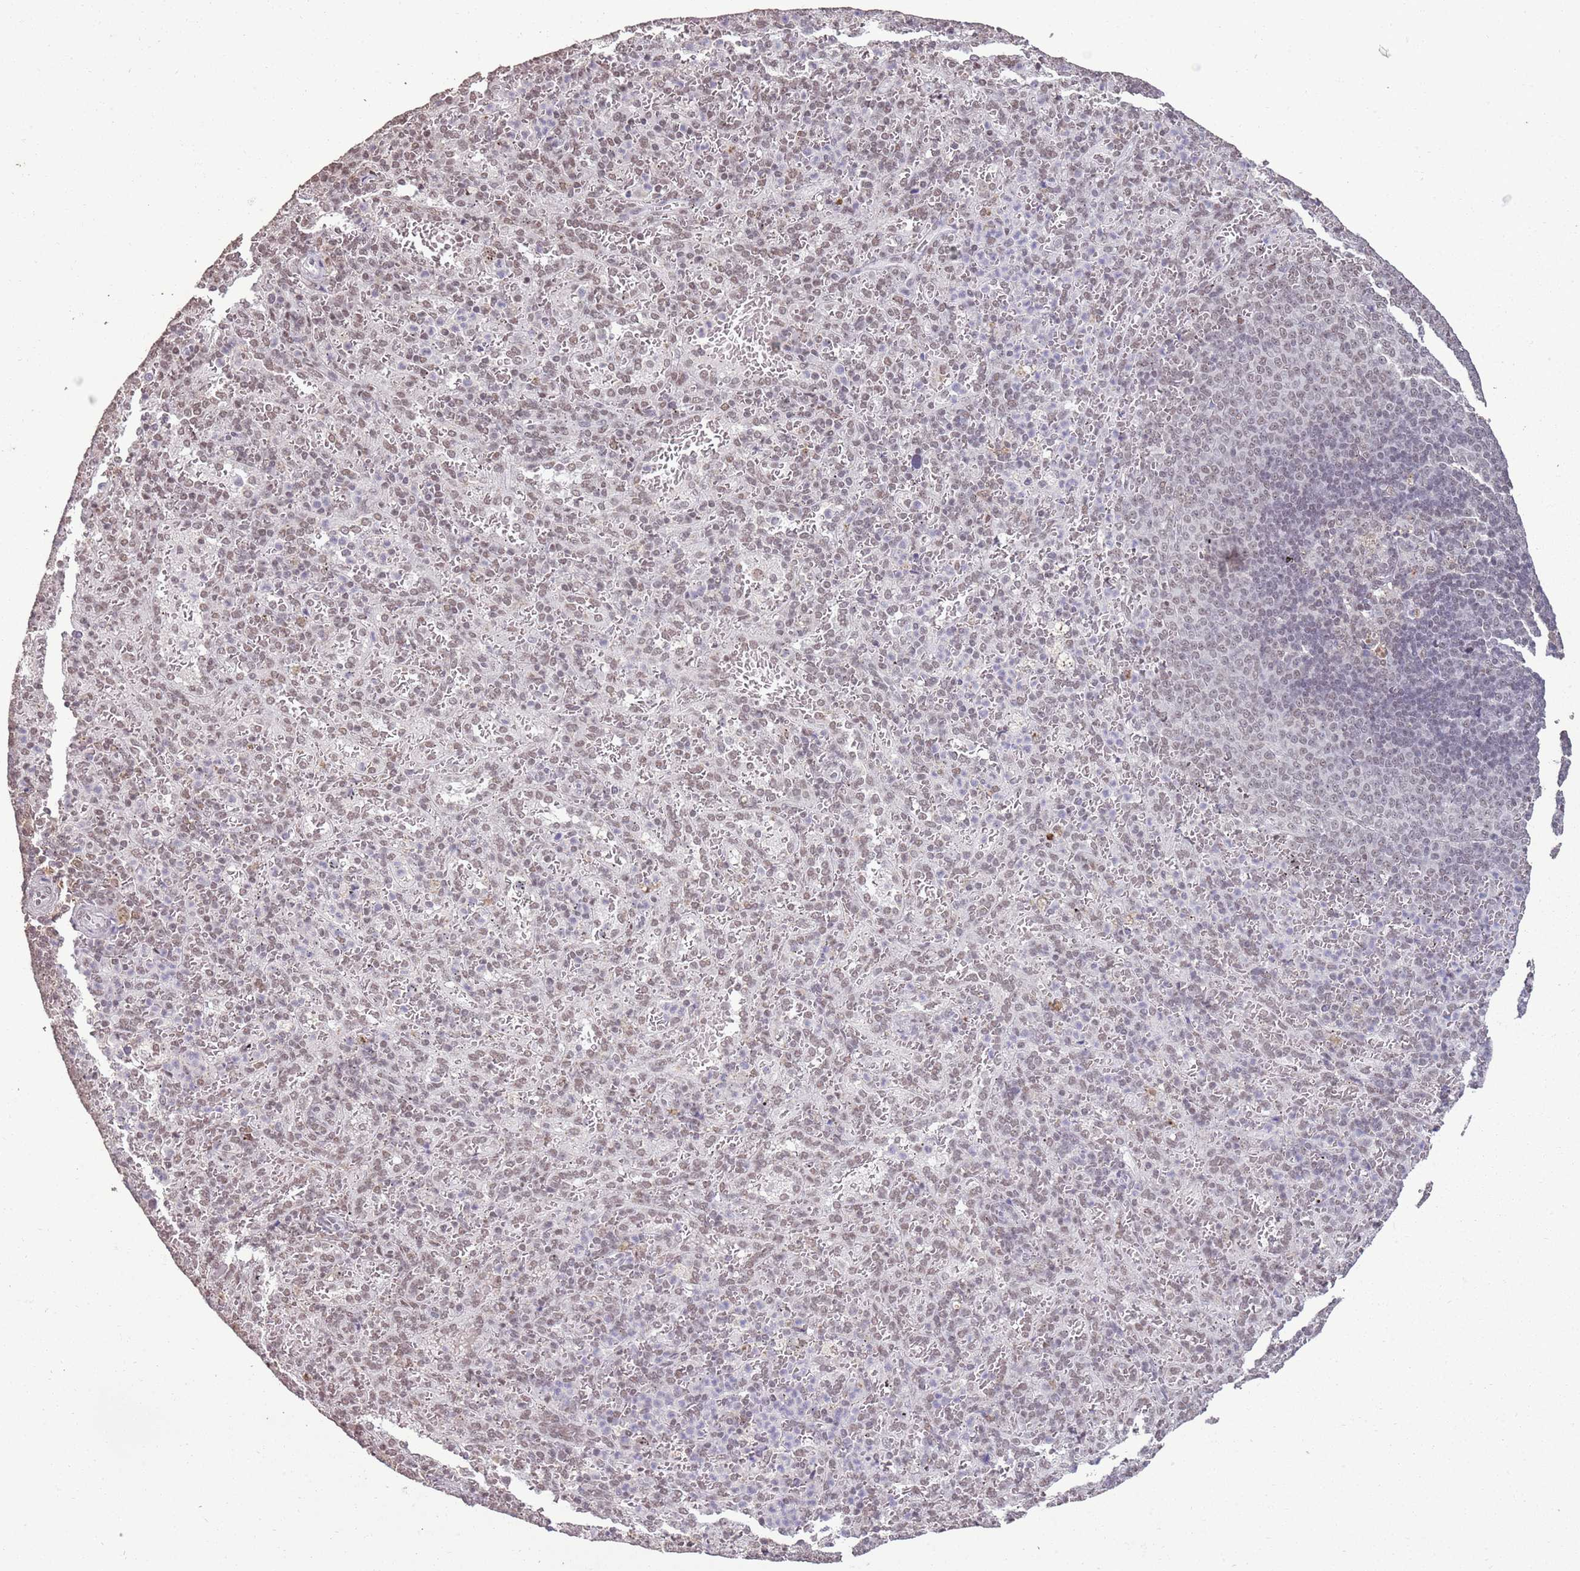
{"staining": {"intensity": "weak", "quantity": "25%-75%", "location": "nuclear"}, "tissue": "spleen", "cell_type": "Cells in red pulp", "image_type": "normal", "snomed": [{"axis": "morphology", "description": "Normal tissue, NOS"}, {"axis": "topography", "description": "Spleen"}], "caption": "Weak nuclear expression is identified in about 25%-75% of cells in red pulp in unremarkable spleen.", "gene": "ARL14EP", "patient": {"sex": "female", "age": 21}}